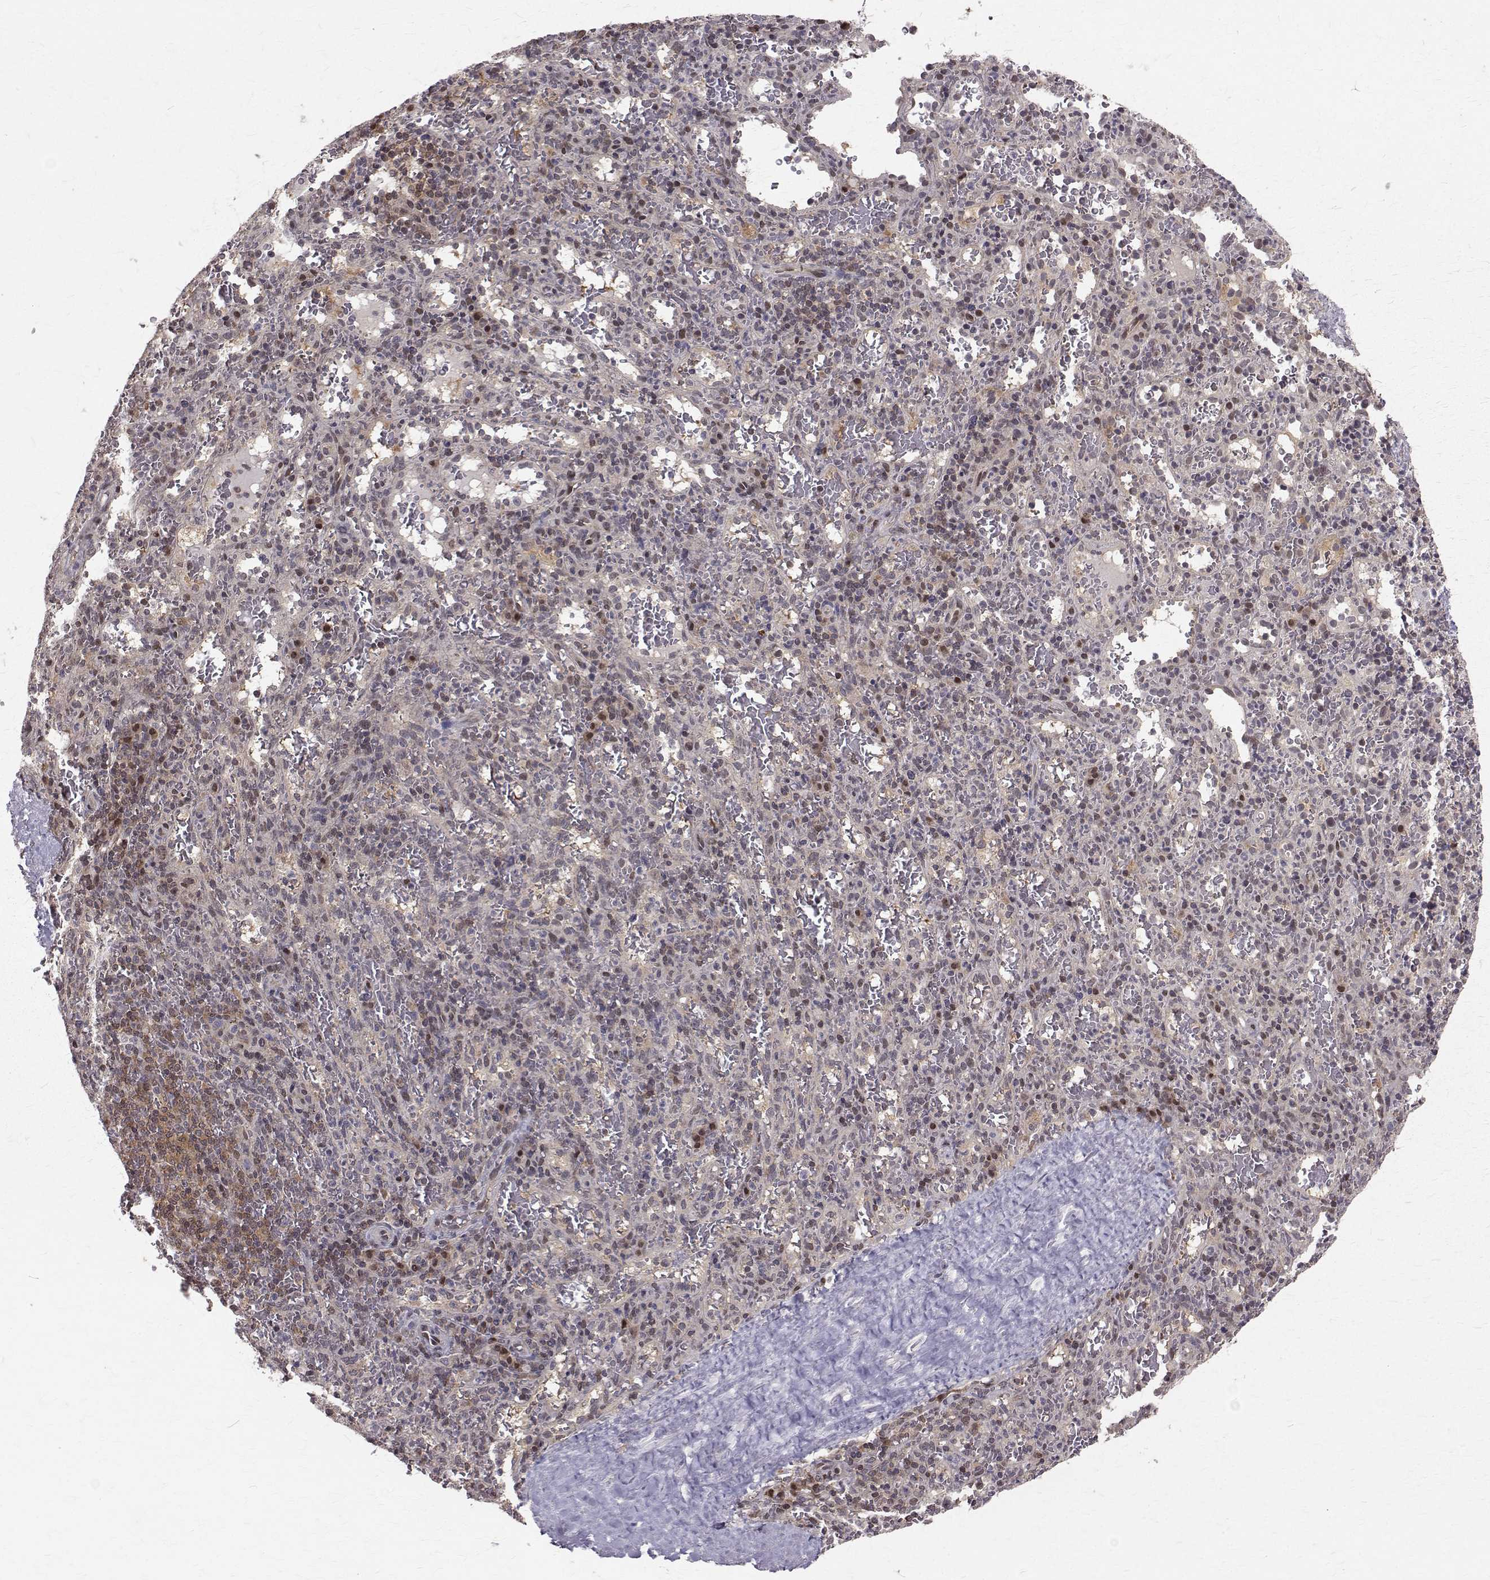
{"staining": {"intensity": "weak", "quantity": "<25%", "location": "cytoplasmic/membranous,nuclear"}, "tissue": "spleen", "cell_type": "Cells in red pulp", "image_type": "normal", "snomed": [{"axis": "morphology", "description": "Normal tissue, NOS"}, {"axis": "topography", "description": "Spleen"}], "caption": "Immunohistochemistry (IHC) of unremarkable spleen demonstrates no staining in cells in red pulp.", "gene": "NIF3L1", "patient": {"sex": "male", "age": 57}}